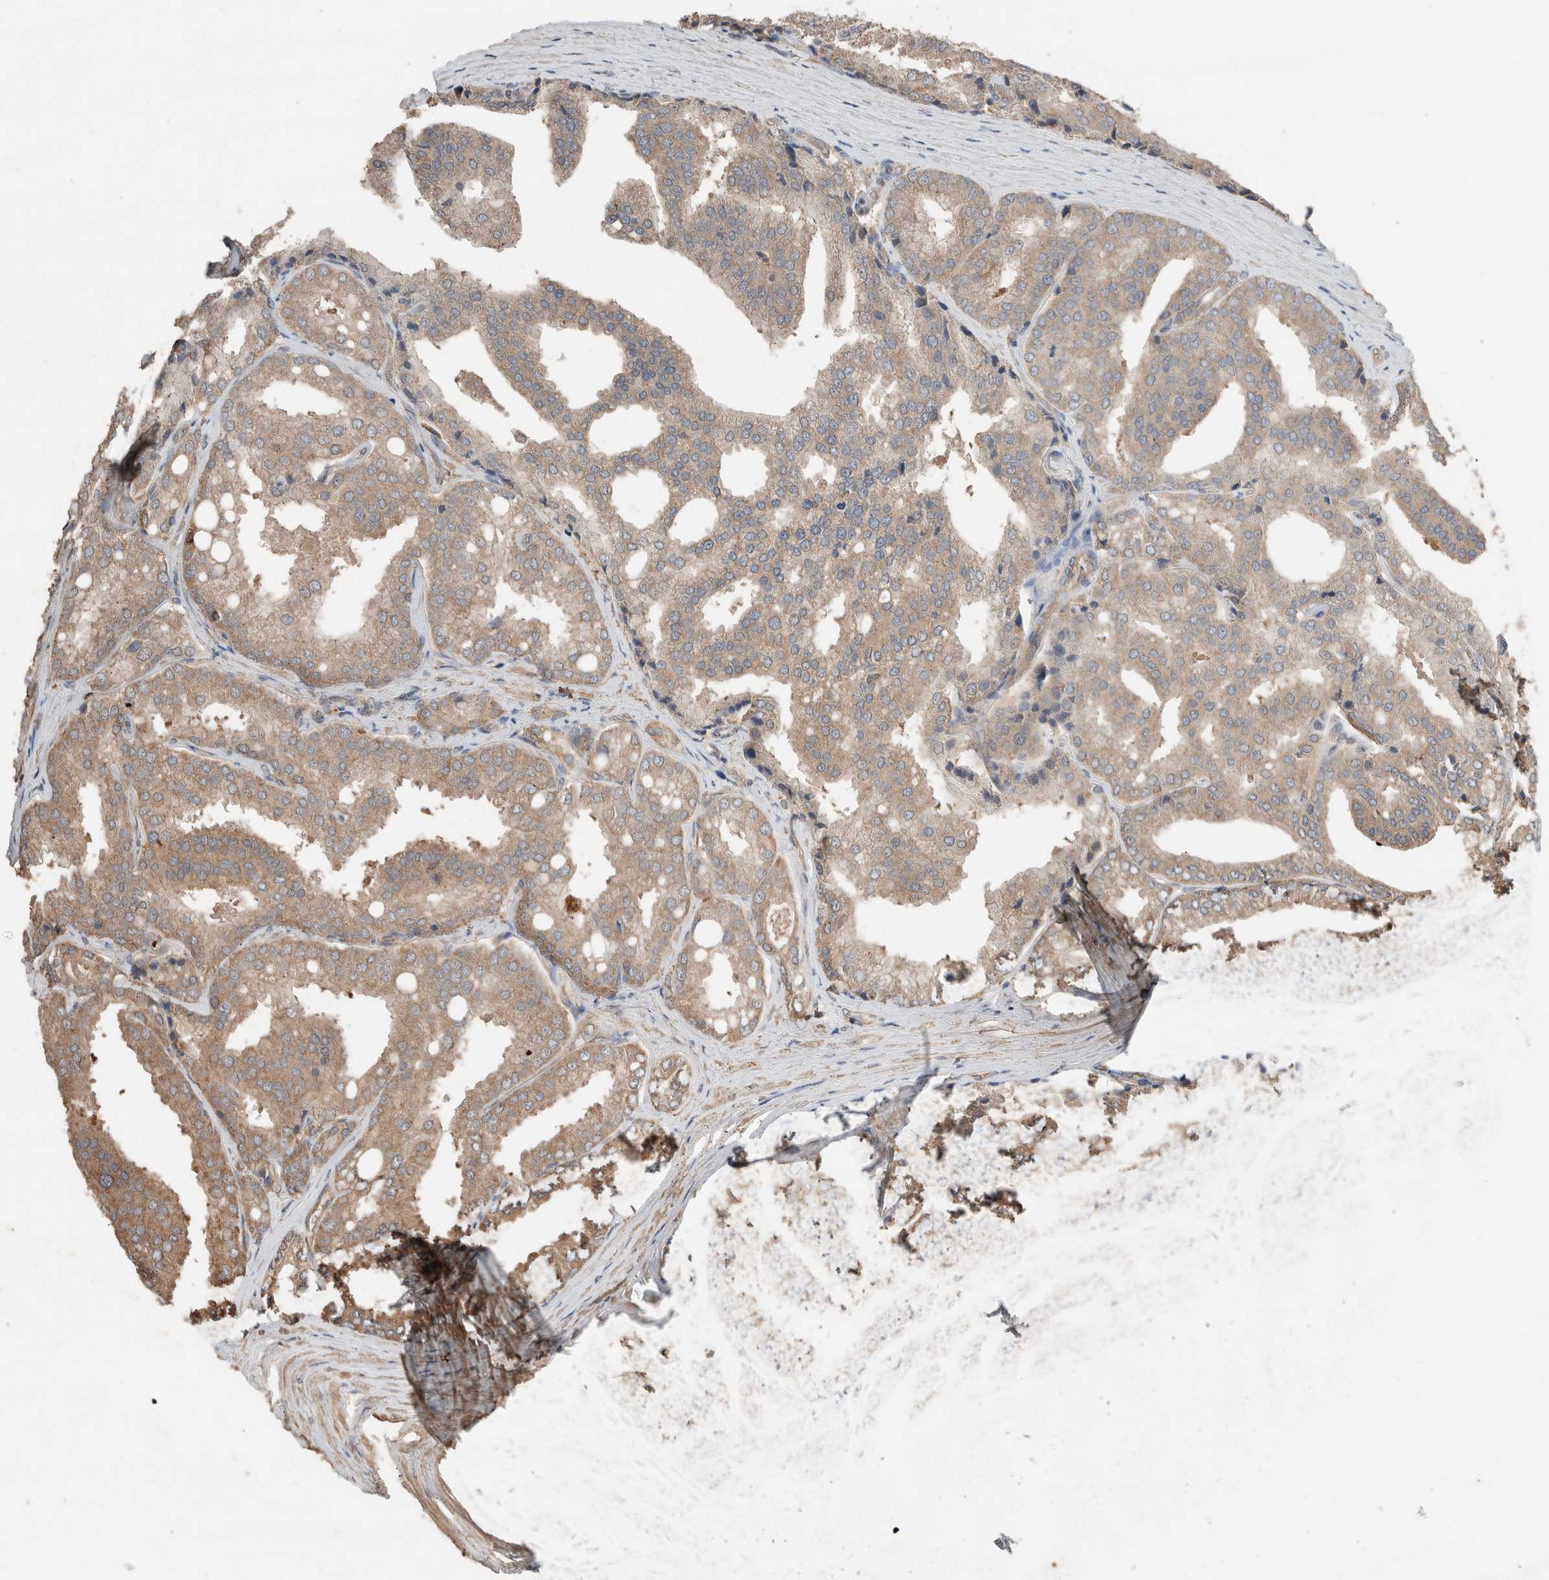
{"staining": {"intensity": "weak", "quantity": ">75%", "location": "cytoplasmic/membranous"}, "tissue": "prostate cancer", "cell_type": "Tumor cells", "image_type": "cancer", "snomed": [{"axis": "morphology", "description": "Adenocarcinoma, High grade"}, {"axis": "topography", "description": "Prostate"}], "caption": "Protein staining demonstrates weak cytoplasmic/membranous staining in about >75% of tumor cells in prostate cancer (high-grade adenocarcinoma). Using DAB (brown) and hematoxylin (blue) stains, captured at high magnification using brightfield microscopy.", "gene": "ERAP2", "patient": {"sex": "male", "age": 50}}